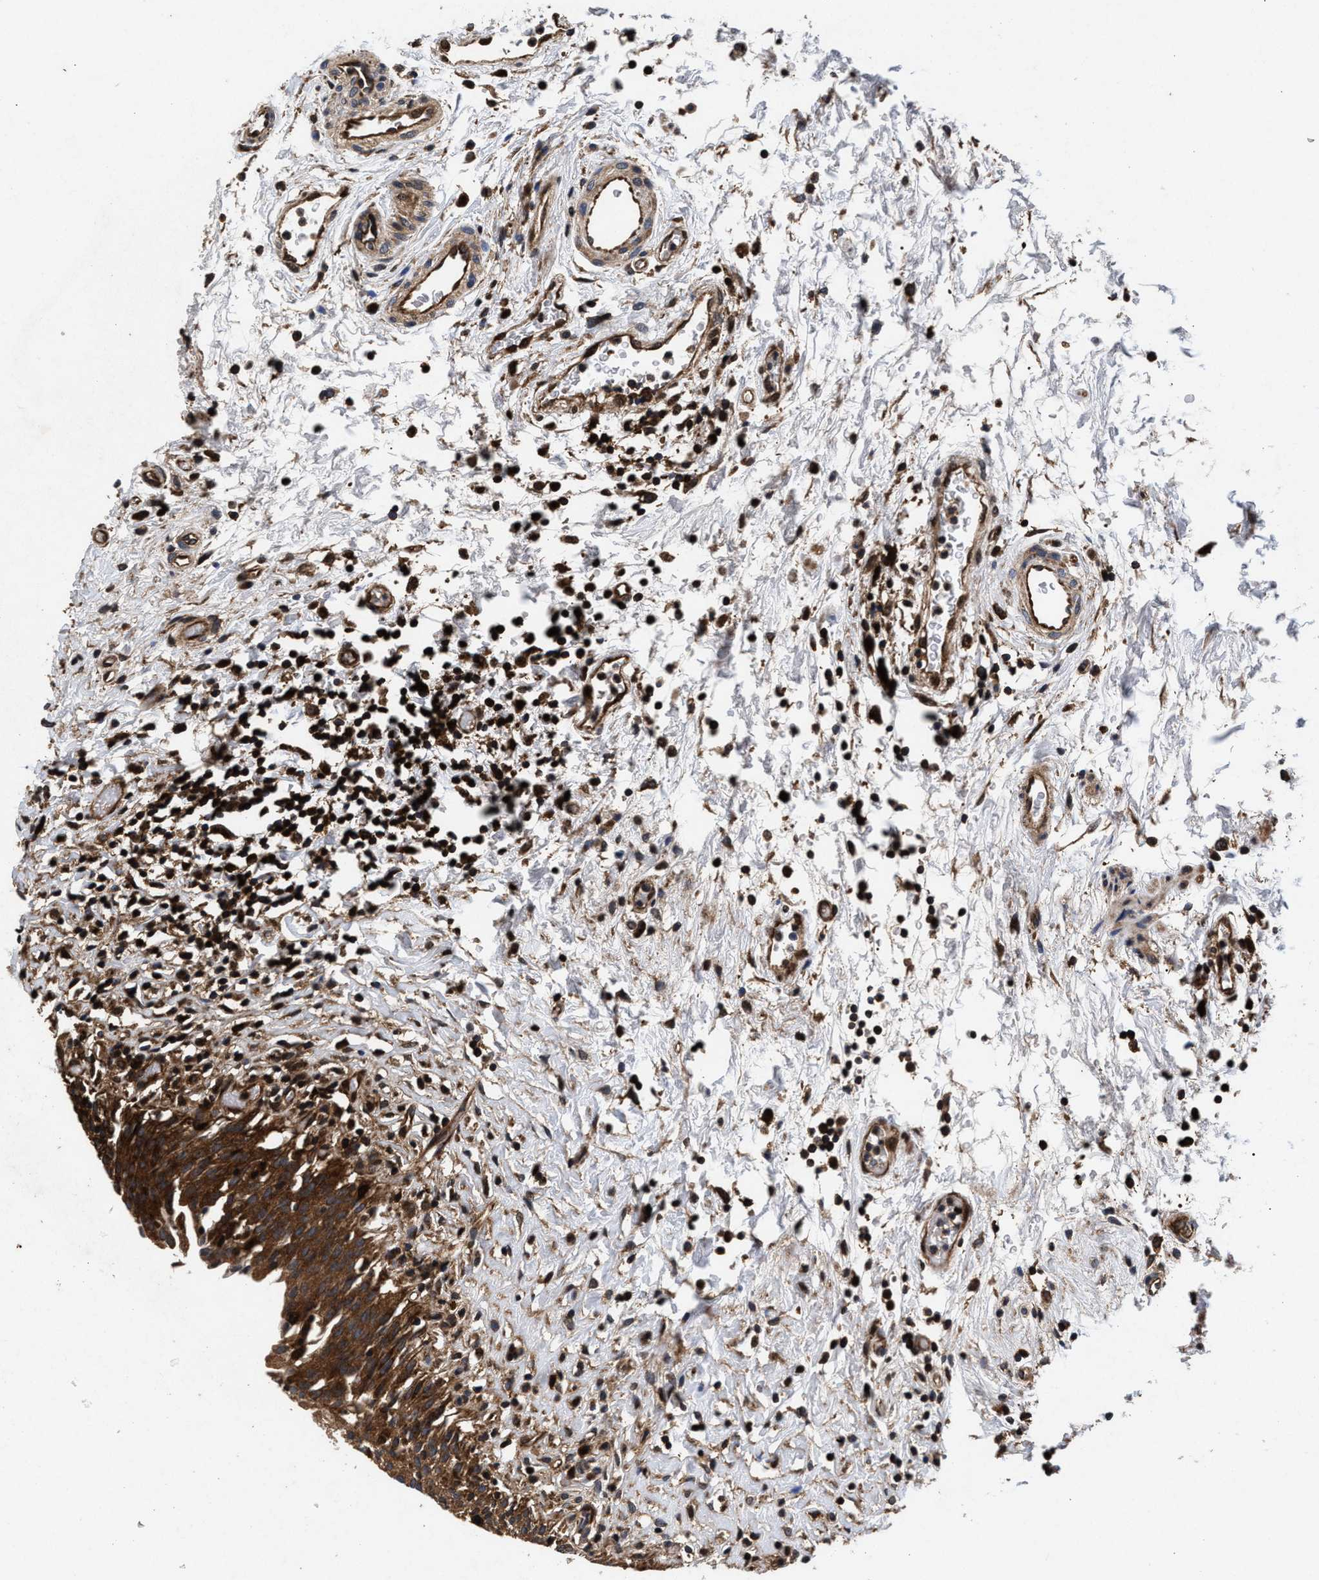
{"staining": {"intensity": "strong", "quantity": ">75%", "location": "cytoplasmic/membranous"}, "tissue": "urinary bladder", "cell_type": "Urothelial cells", "image_type": "normal", "snomed": [{"axis": "morphology", "description": "Normal tissue, NOS"}, {"axis": "topography", "description": "Urinary bladder"}], "caption": "Protein expression analysis of benign urinary bladder shows strong cytoplasmic/membranous expression in approximately >75% of urothelial cells.", "gene": "NFKB2", "patient": {"sex": "male", "age": 51}}